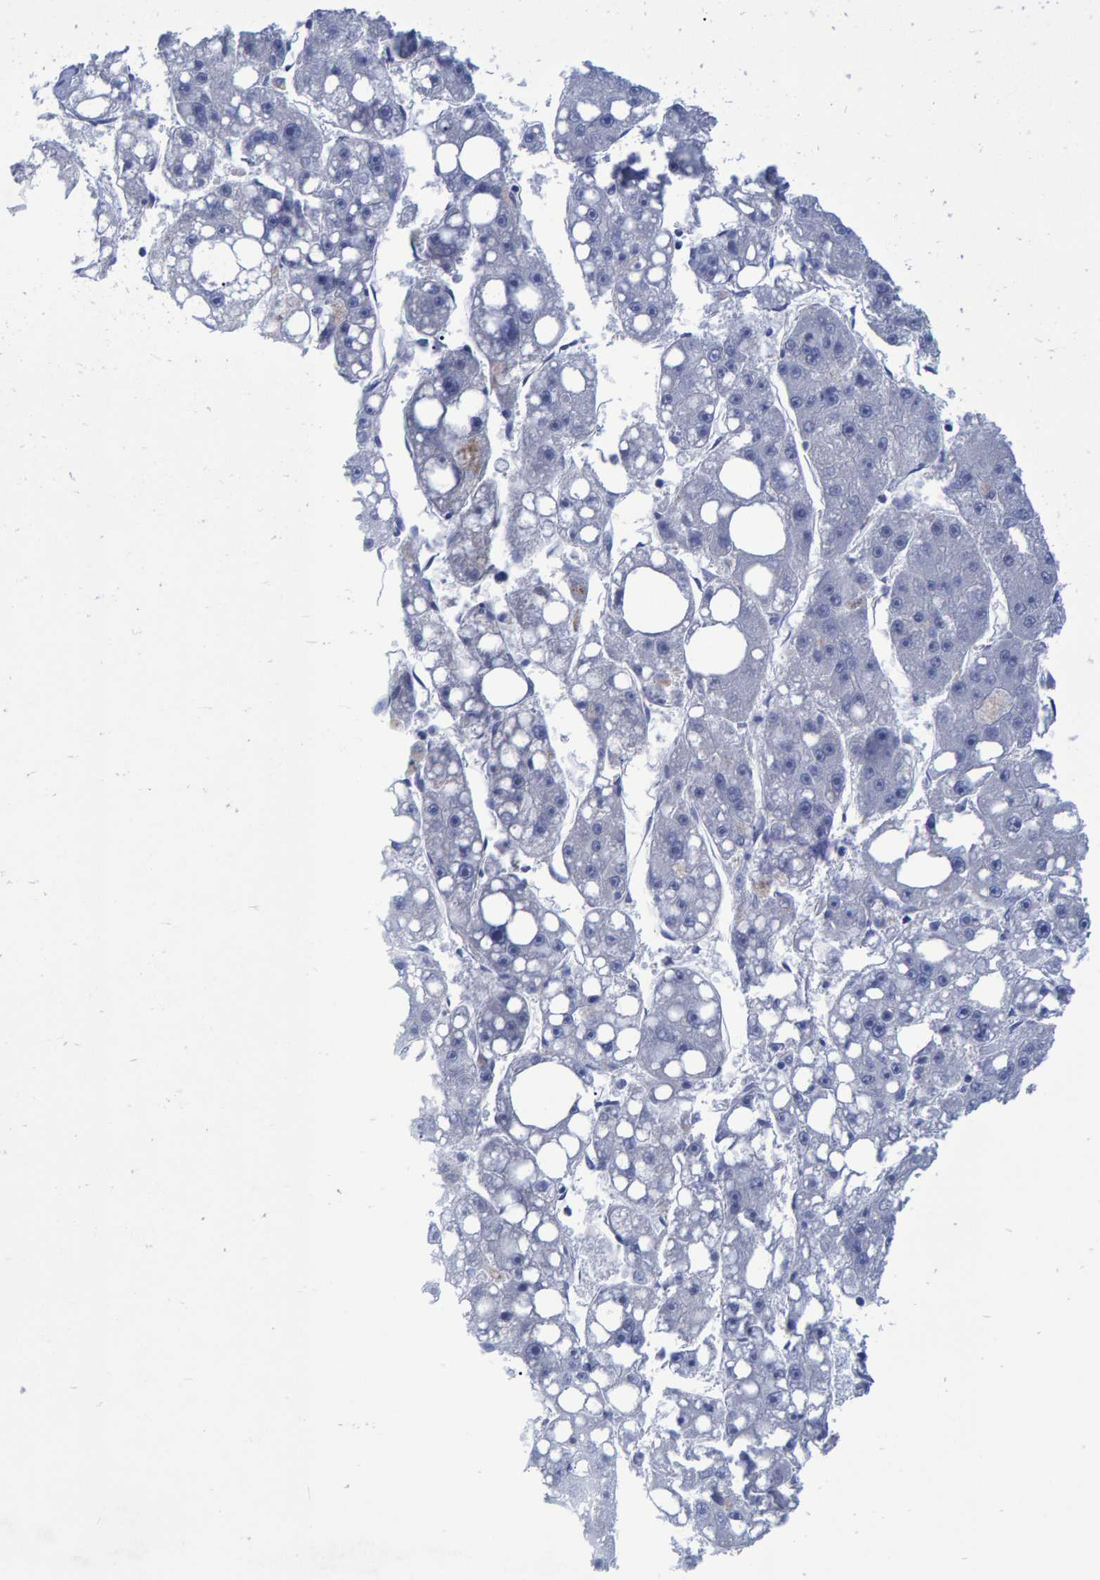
{"staining": {"intensity": "negative", "quantity": "none", "location": "none"}, "tissue": "liver cancer", "cell_type": "Tumor cells", "image_type": "cancer", "snomed": [{"axis": "morphology", "description": "Carcinoma, Hepatocellular, NOS"}, {"axis": "topography", "description": "Liver"}], "caption": "This is a micrograph of IHC staining of hepatocellular carcinoma (liver), which shows no positivity in tumor cells.", "gene": "PROCA1", "patient": {"sex": "female", "age": 61}}